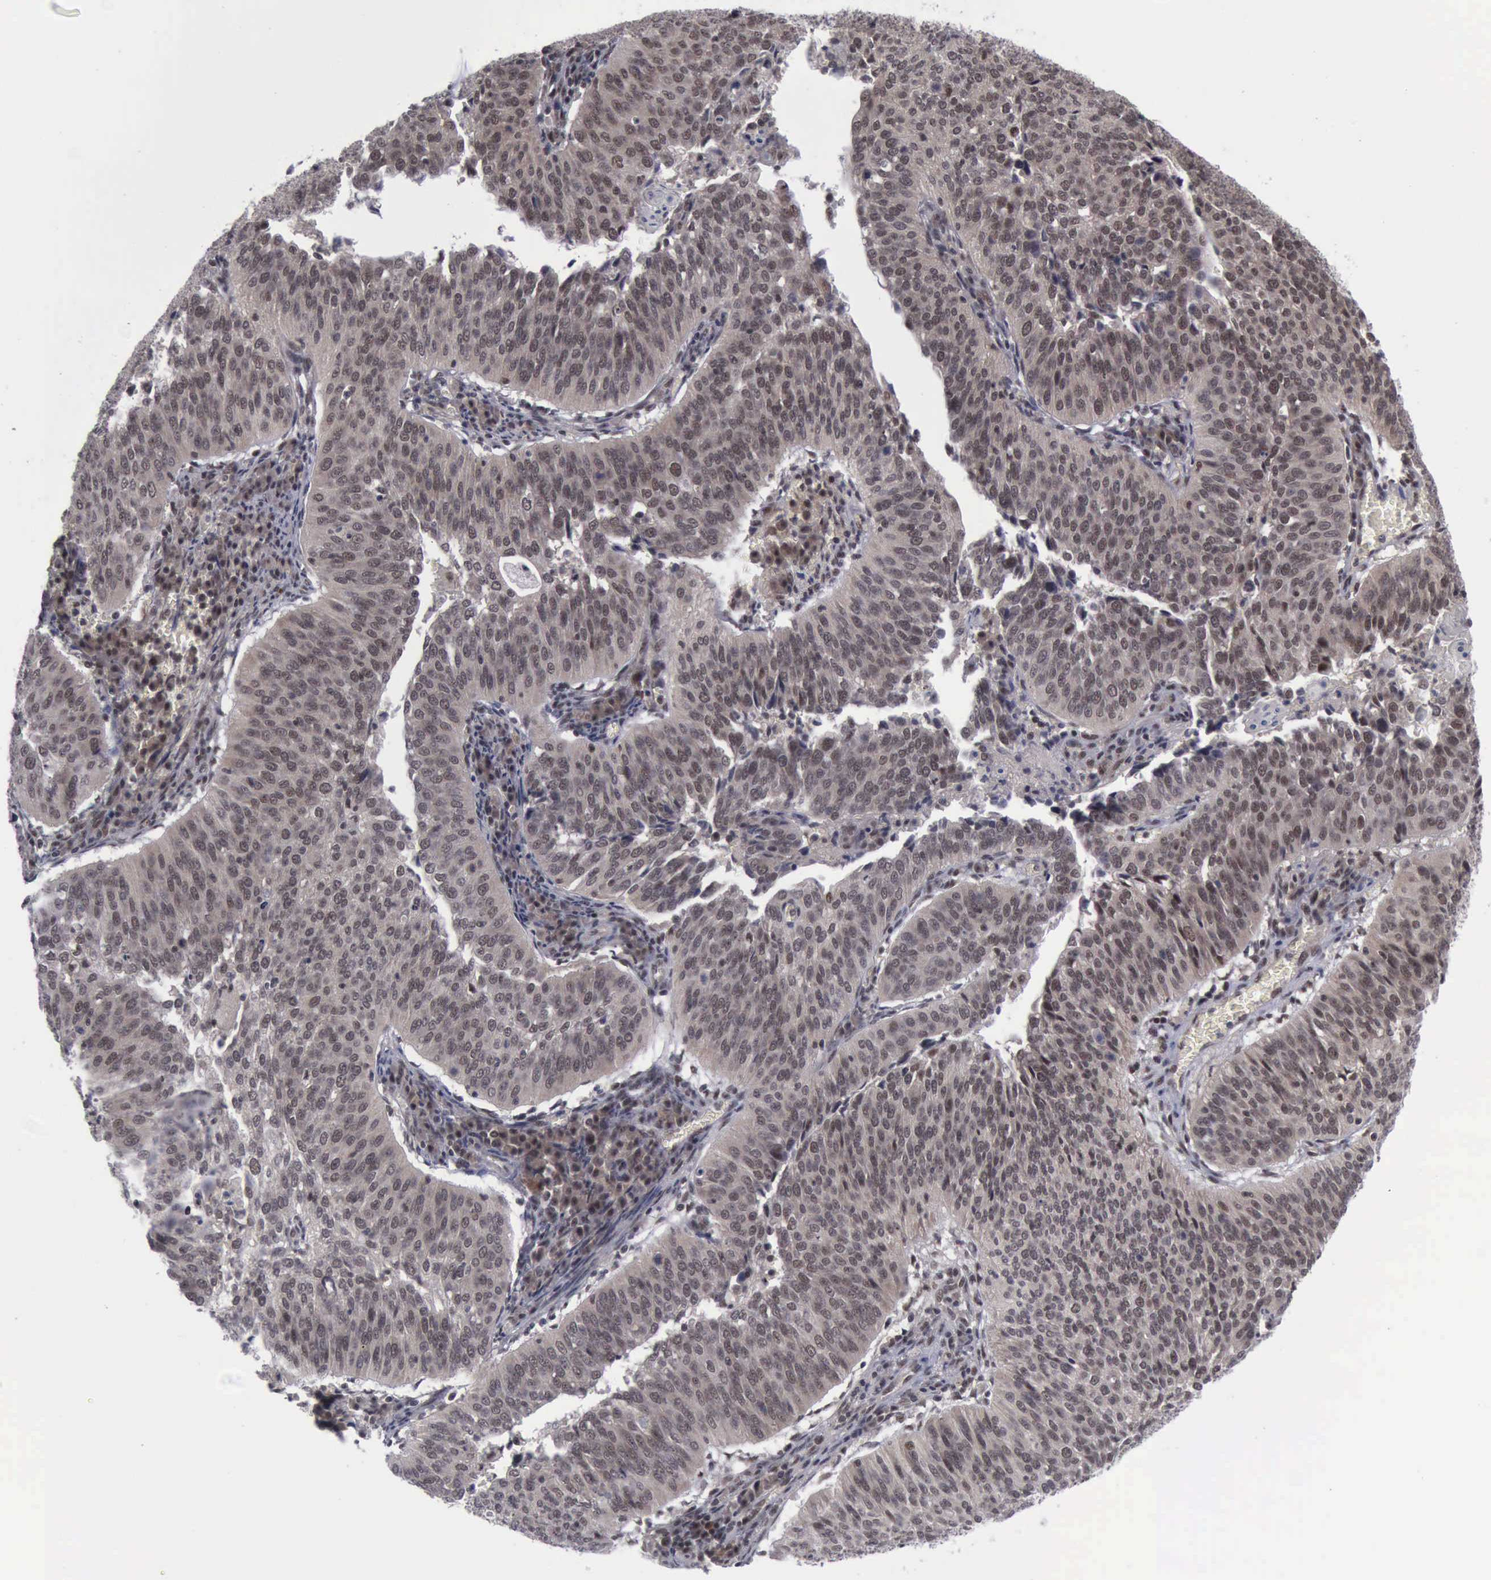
{"staining": {"intensity": "moderate", "quantity": ">75%", "location": "cytoplasmic/membranous,nuclear"}, "tissue": "cervical cancer", "cell_type": "Tumor cells", "image_type": "cancer", "snomed": [{"axis": "morphology", "description": "Squamous cell carcinoma, NOS"}, {"axis": "topography", "description": "Cervix"}], "caption": "DAB (3,3'-diaminobenzidine) immunohistochemical staining of squamous cell carcinoma (cervical) exhibits moderate cytoplasmic/membranous and nuclear protein expression in approximately >75% of tumor cells.", "gene": "ATM", "patient": {"sex": "female", "age": 39}}